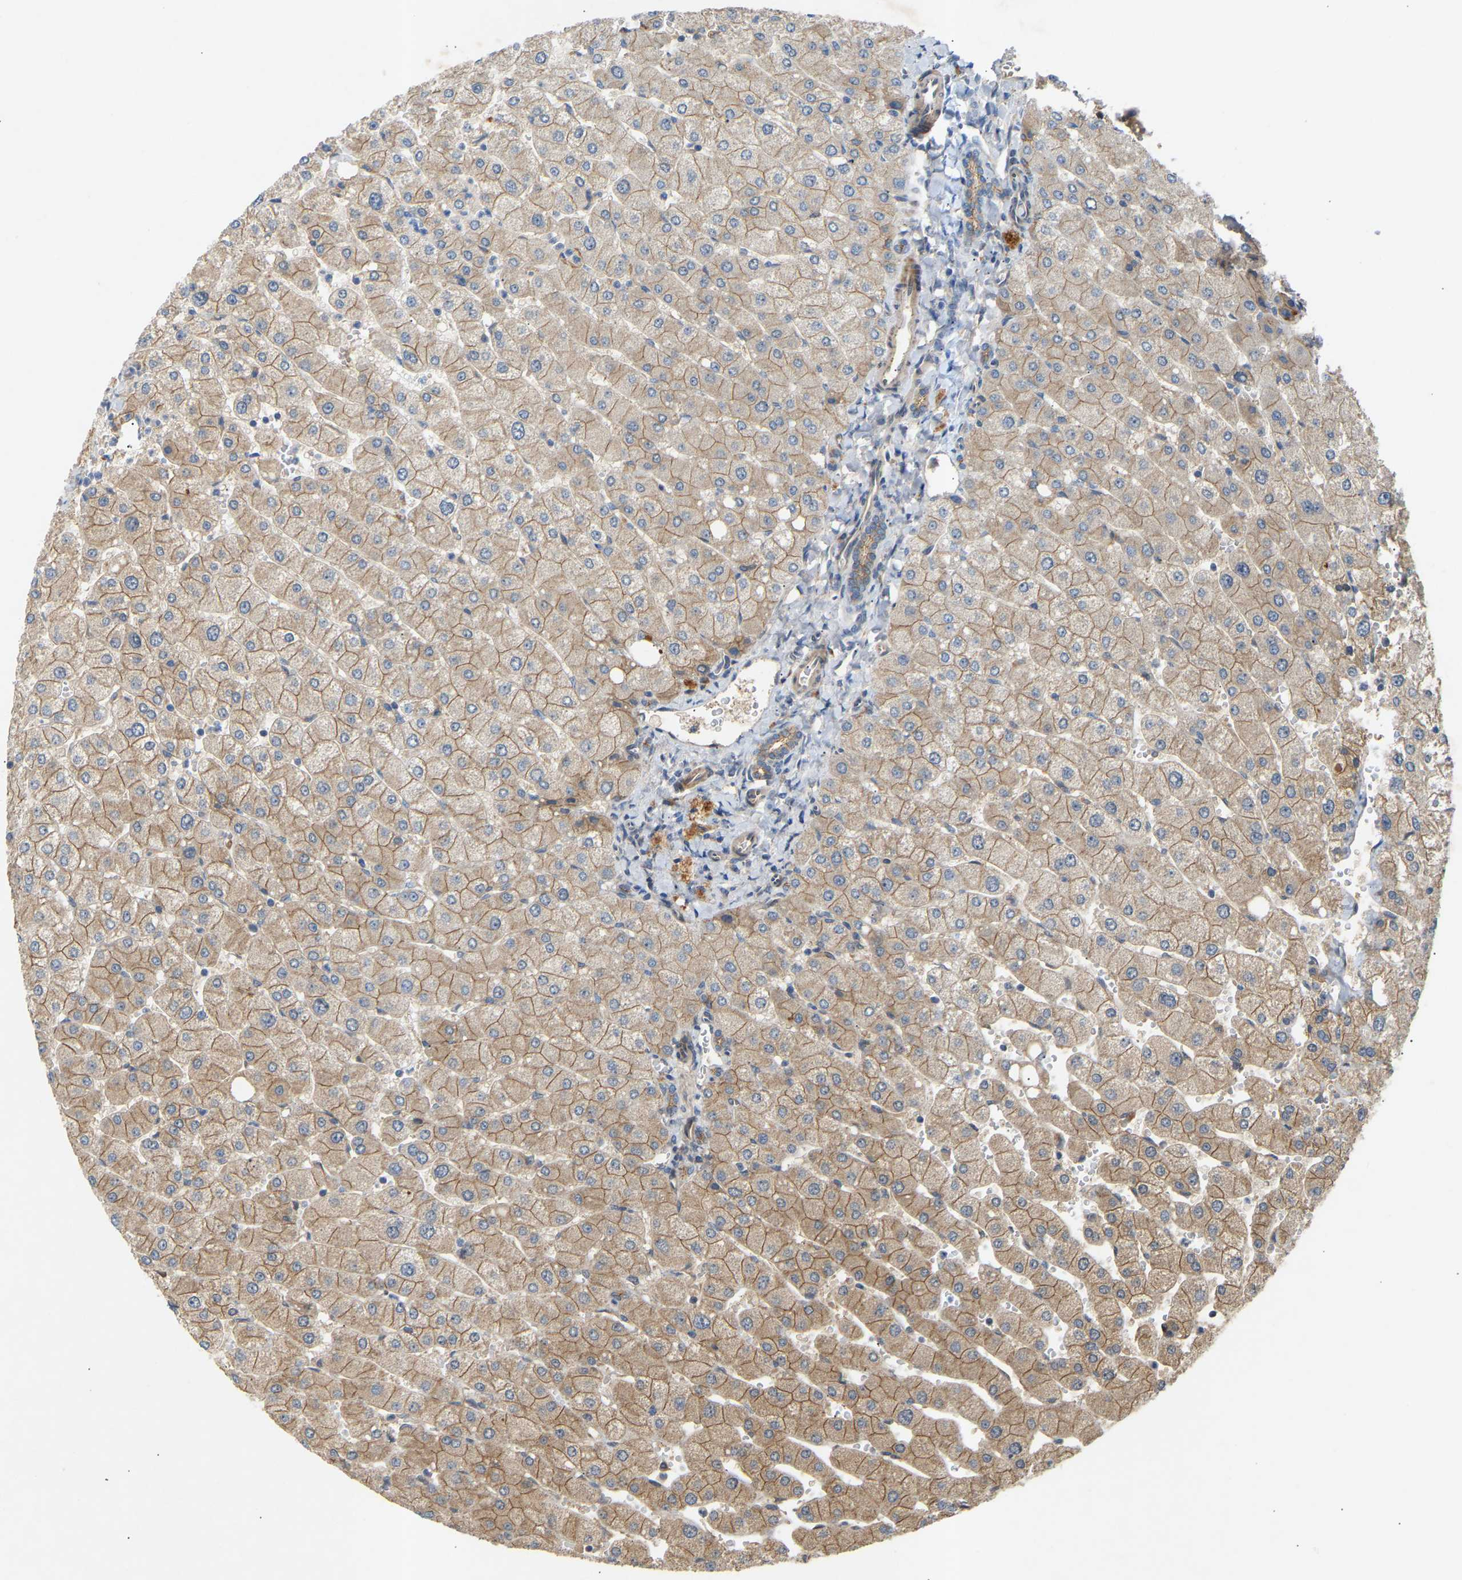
{"staining": {"intensity": "weak", "quantity": ">75%", "location": "cytoplasmic/membranous"}, "tissue": "liver", "cell_type": "Cholangiocytes", "image_type": "normal", "snomed": [{"axis": "morphology", "description": "Normal tissue, NOS"}, {"axis": "topography", "description": "Liver"}], "caption": "DAB immunohistochemical staining of benign liver displays weak cytoplasmic/membranous protein positivity in approximately >75% of cholangiocytes. The protein of interest is stained brown, and the nuclei are stained in blue (DAB (3,3'-diaminobenzidine) IHC with brightfield microscopy, high magnification).", "gene": "ATP5MF", "patient": {"sex": "male", "age": 55}}